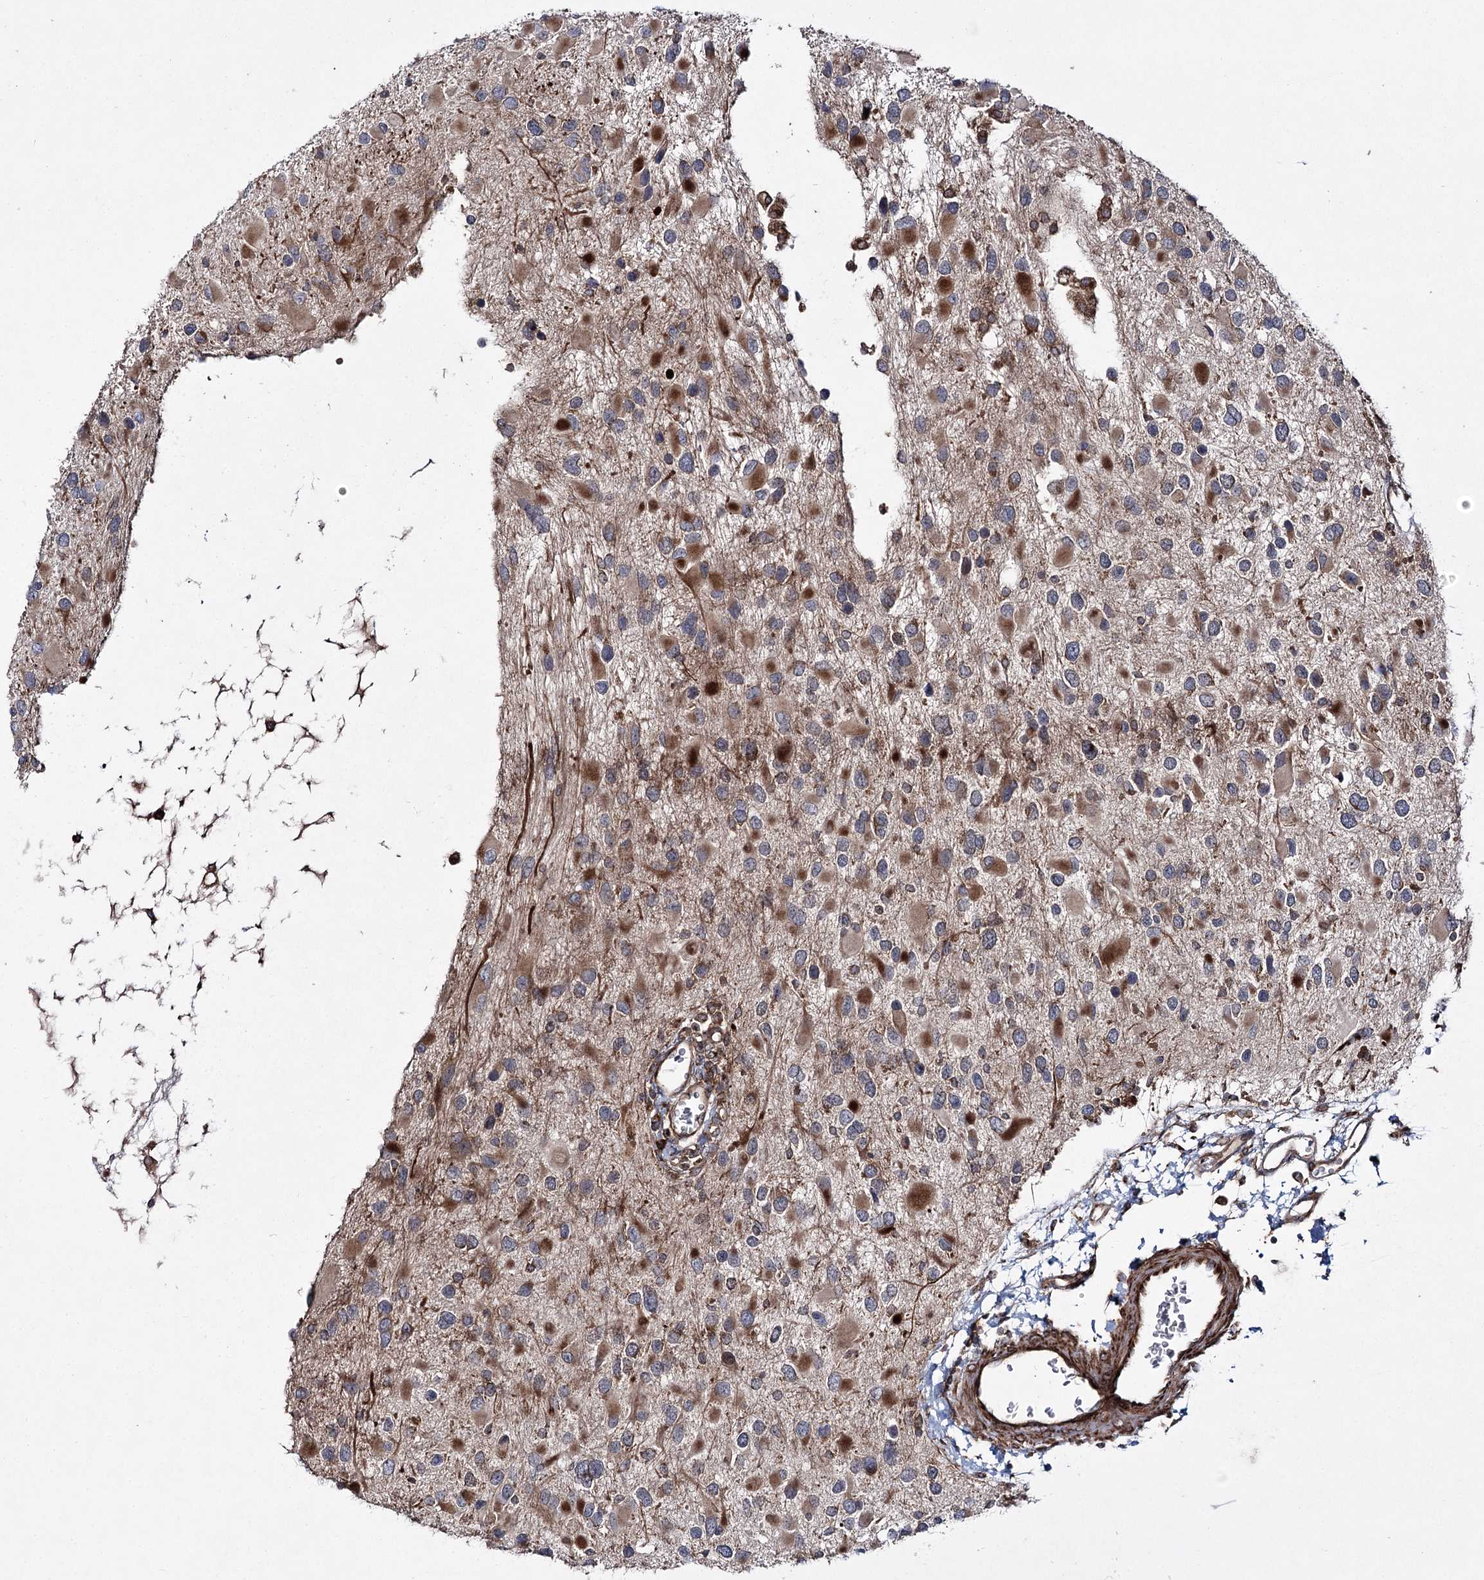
{"staining": {"intensity": "moderate", "quantity": "25%-75%", "location": "cytoplasmic/membranous"}, "tissue": "glioma", "cell_type": "Tumor cells", "image_type": "cancer", "snomed": [{"axis": "morphology", "description": "Glioma, malignant, High grade"}, {"axis": "topography", "description": "Brain"}], "caption": "Immunohistochemistry (IHC) (DAB (3,3'-diaminobenzidine)) staining of human glioma displays moderate cytoplasmic/membranous protein staining in about 25%-75% of tumor cells.", "gene": "HECTD2", "patient": {"sex": "male", "age": 53}}